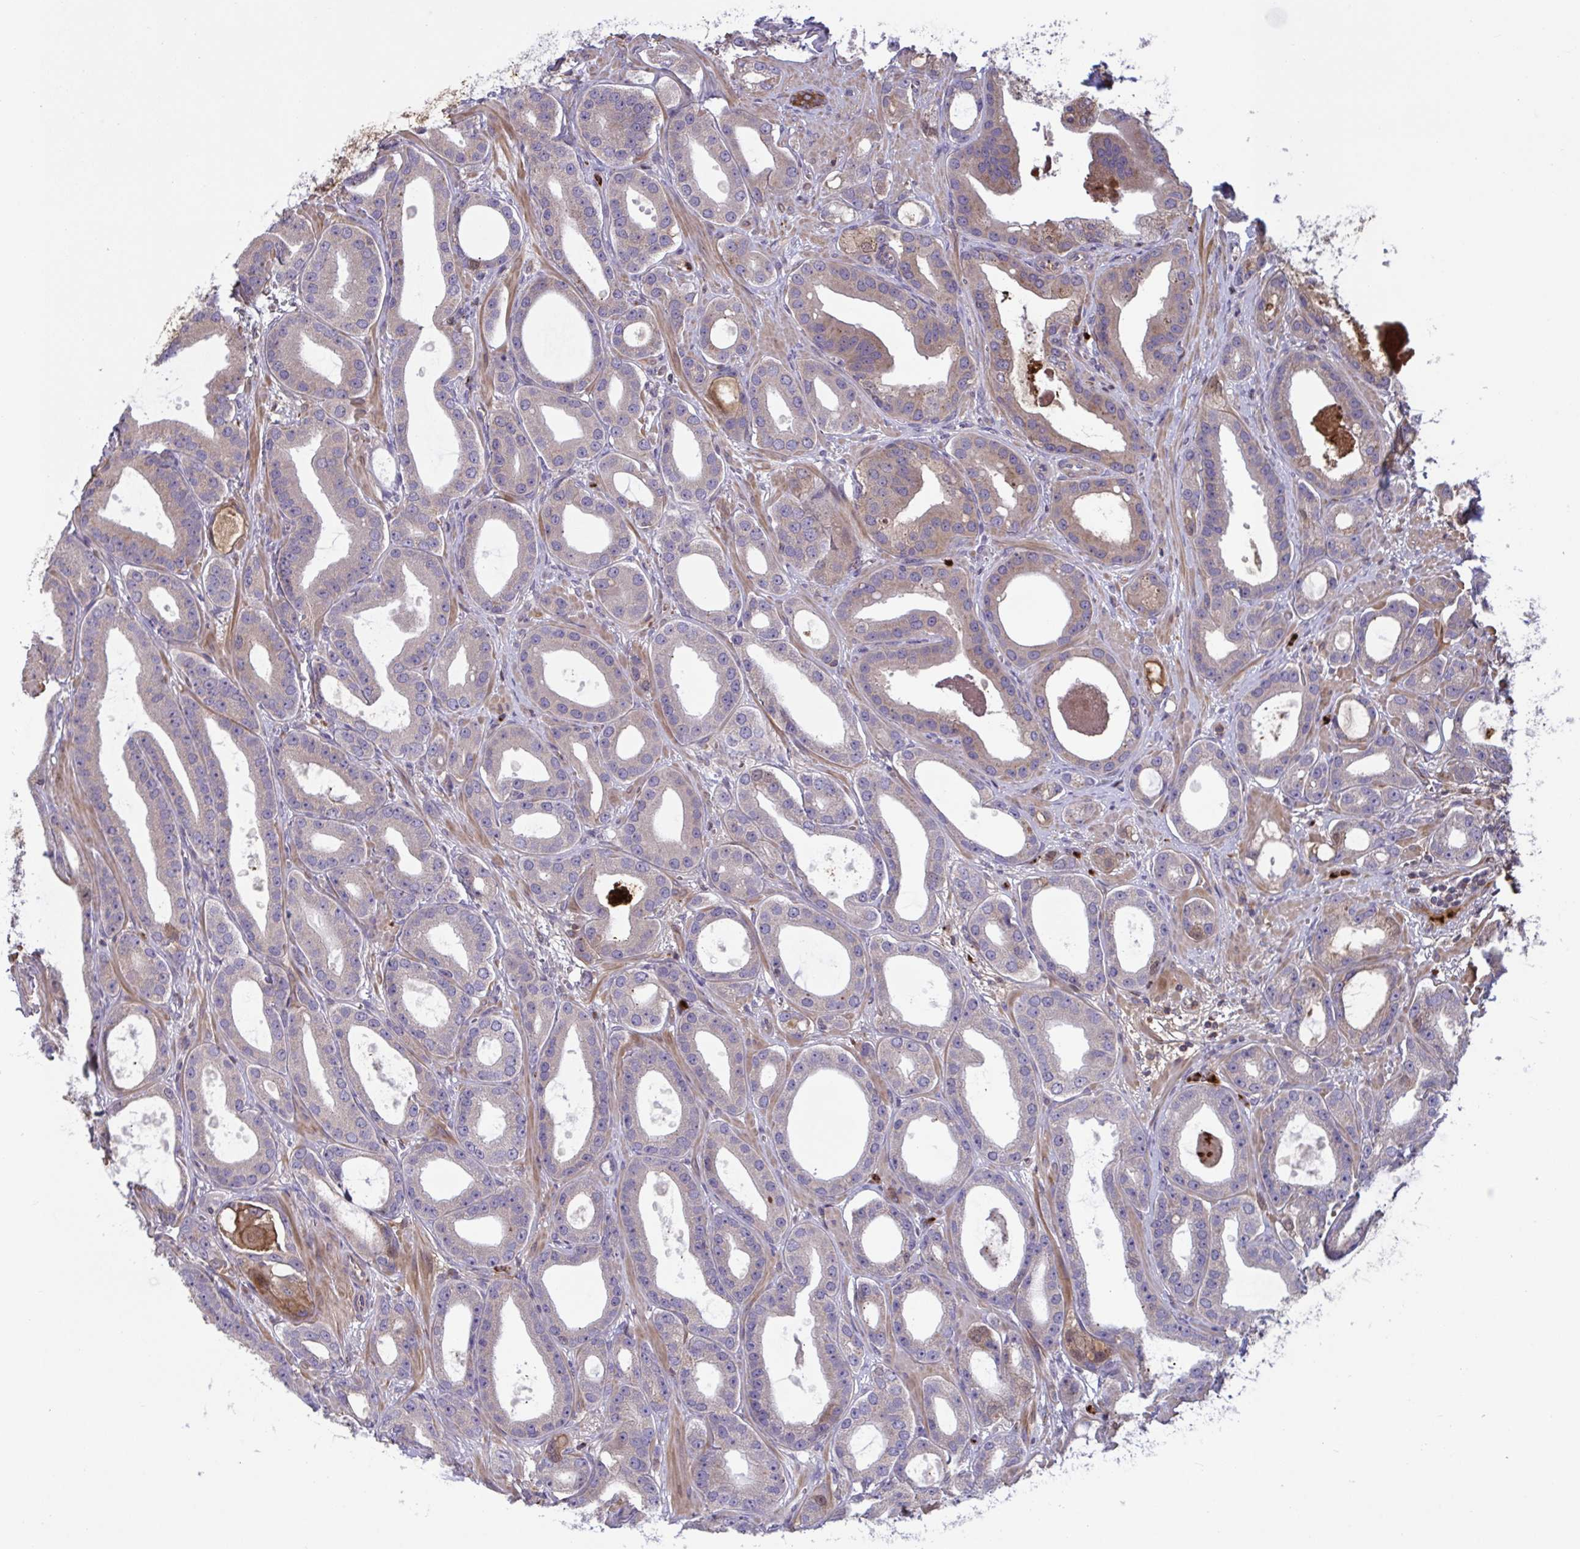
{"staining": {"intensity": "moderate", "quantity": "25%-75%", "location": "cytoplasmic/membranous"}, "tissue": "prostate cancer", "cell_type": "Tumor cells", "image_type": "cancer", "snomed": [{"axis": "morphology", "description": "Adenocarcinoma, High grade"}, {"axis": "topography", "description": "Prostate"}], "caption": "Protein staining of prostate adenocarcinoma (high-grade) tissue reveals moderate cytoplasmic/membranous positivity in approximately 25%-75% of tumor cells.", "gene": "IL1R1", "patient": {"sex": "male", "age": 65}}